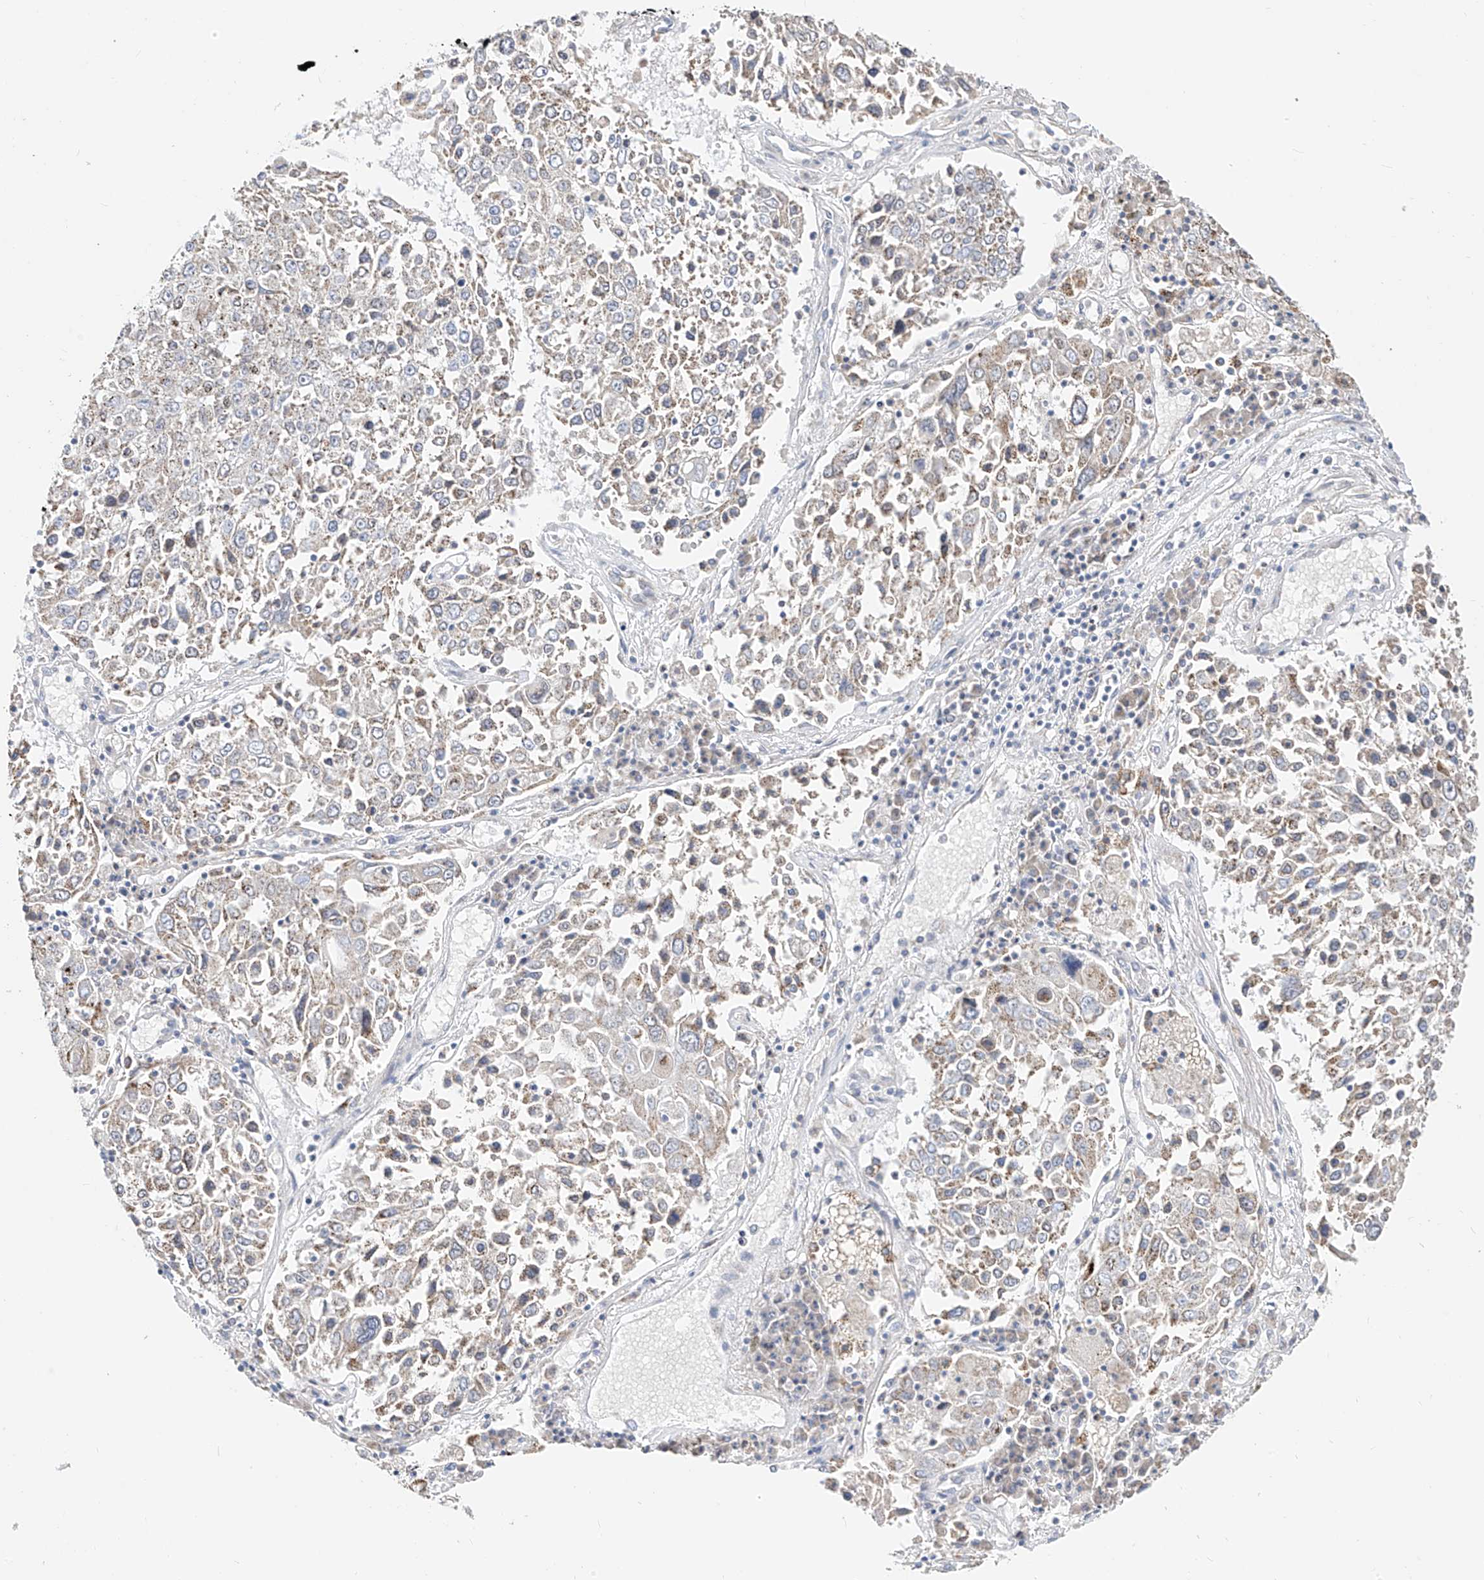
{"staining": {"intensity": "weak", "quantity": "25%-75%", "location": "cytoplasmic/membranous"}, "tissue": "lung cancer", "cell_type": "Tumor cells", "image_type": "cancer", "snomed": [{"axis": "morphology", "description": "Squamous cell carcinoma, NOS"}, {"axis": "topography", "description": "Lung"}], "caption": "IHC photomicrograph of neoplastic tissue: human lung squamous cell carcinoma stained using IHC demonstrates low levels of weak protein expression localized specifically in the cytoplasmic/membranous of tumor cells, appearing as a cytoplasmic/membranous brown color.", "gene": "RASA2", "patient": {"sex": "male", "age": 65}}